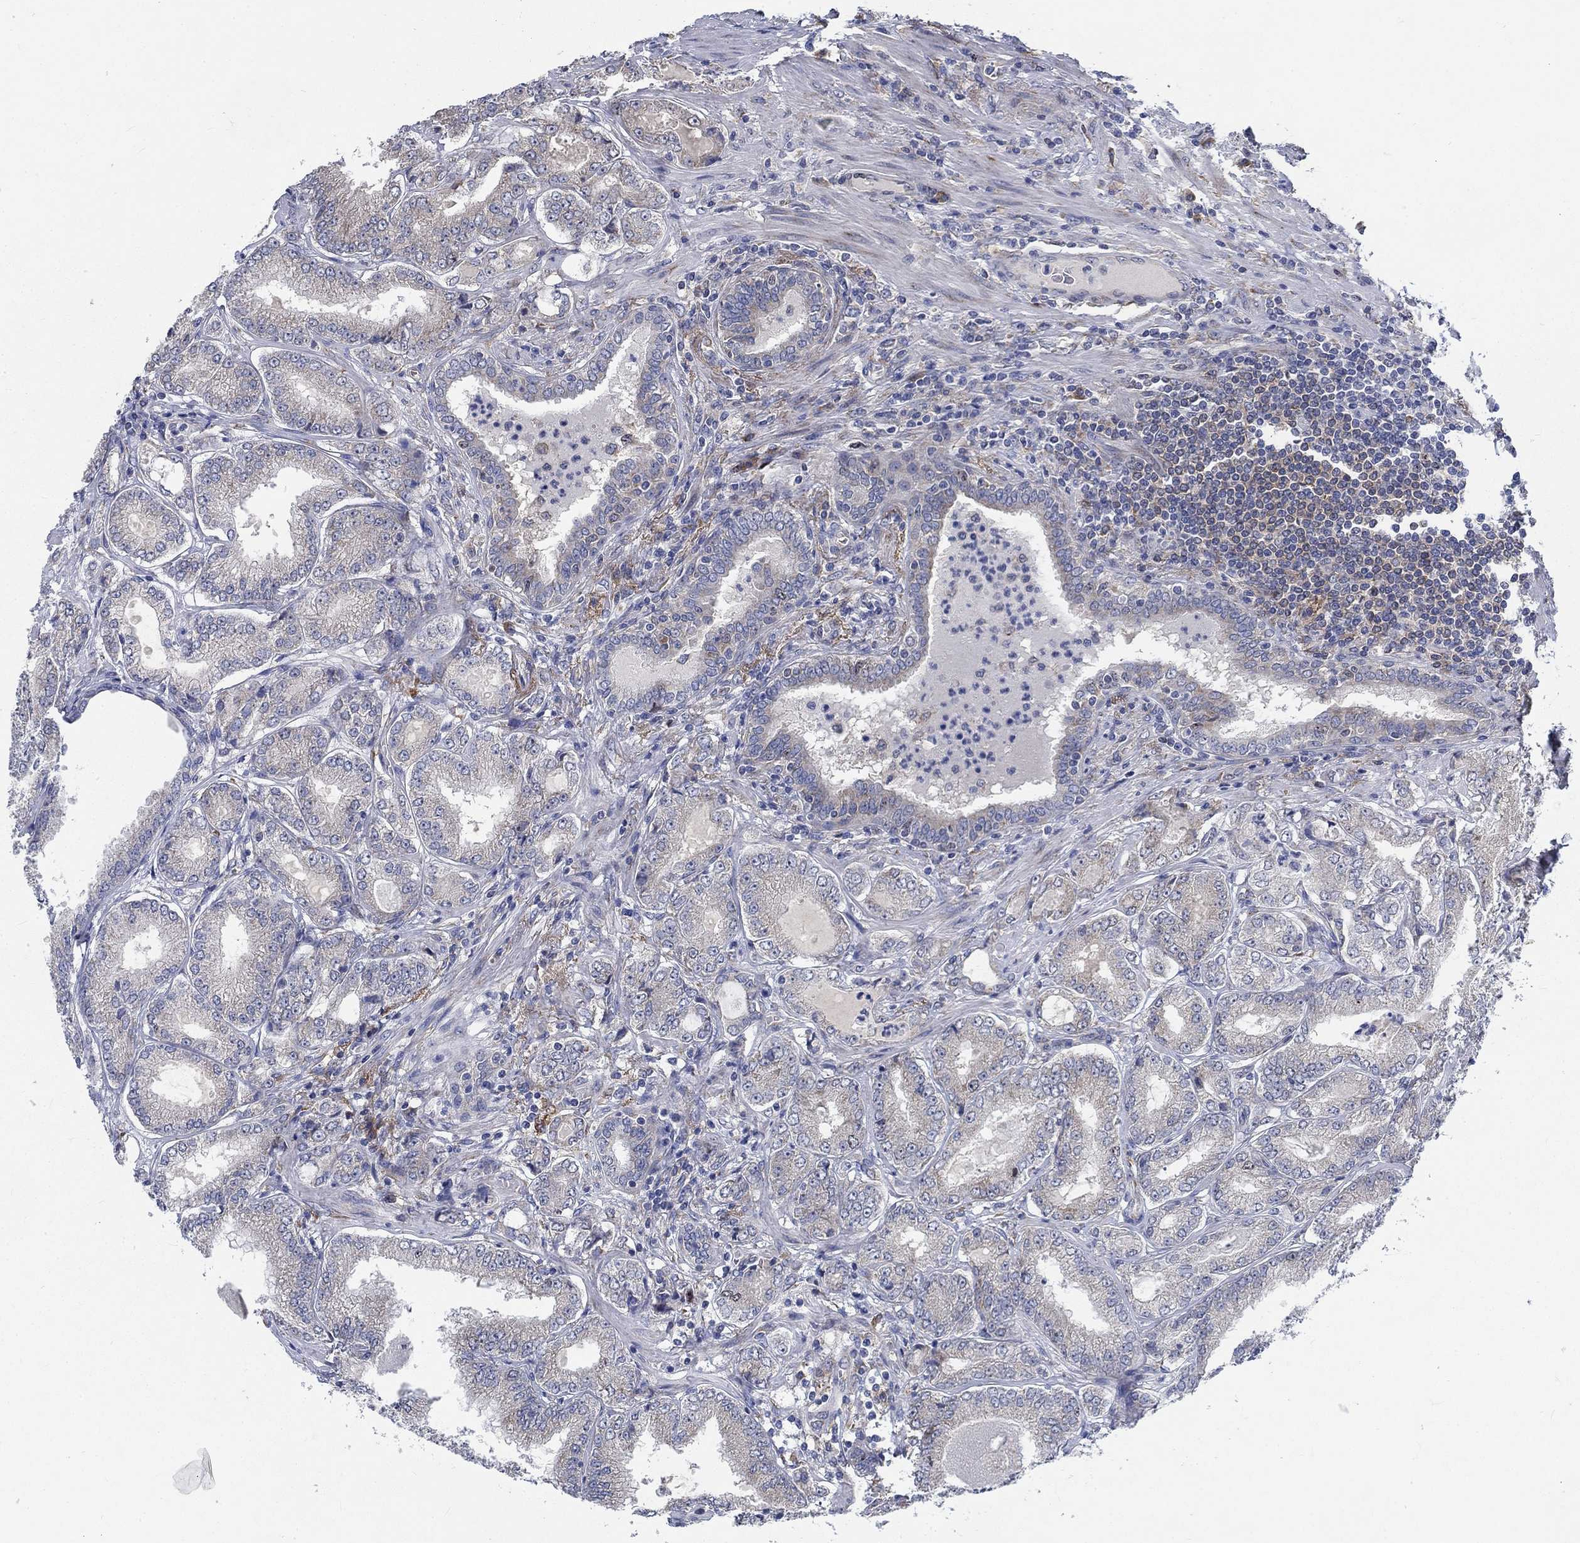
{"staining": {"intensity": "weak", "quantity": "25%-75%", "location": "cytoplasmic/membranous"}, "tissue": "prostate cancer", "cell_type": "Tumor cells", "image_type": "cancer", "snomed": [{"axis": "morphology", "description": "Adenocarcinoma, NOS"}, {"axis": "topography", "description": "Prostate"}], "caption": "Prostate cancer (adenocarcinoma) tissue shows weak cytoplasmic/membranous expression in approximately 25%-75% of tumor cells, visualized by immunohistochemistry.", "gene": "MMP24", "patient": {"sex": "male", "age": 65}}